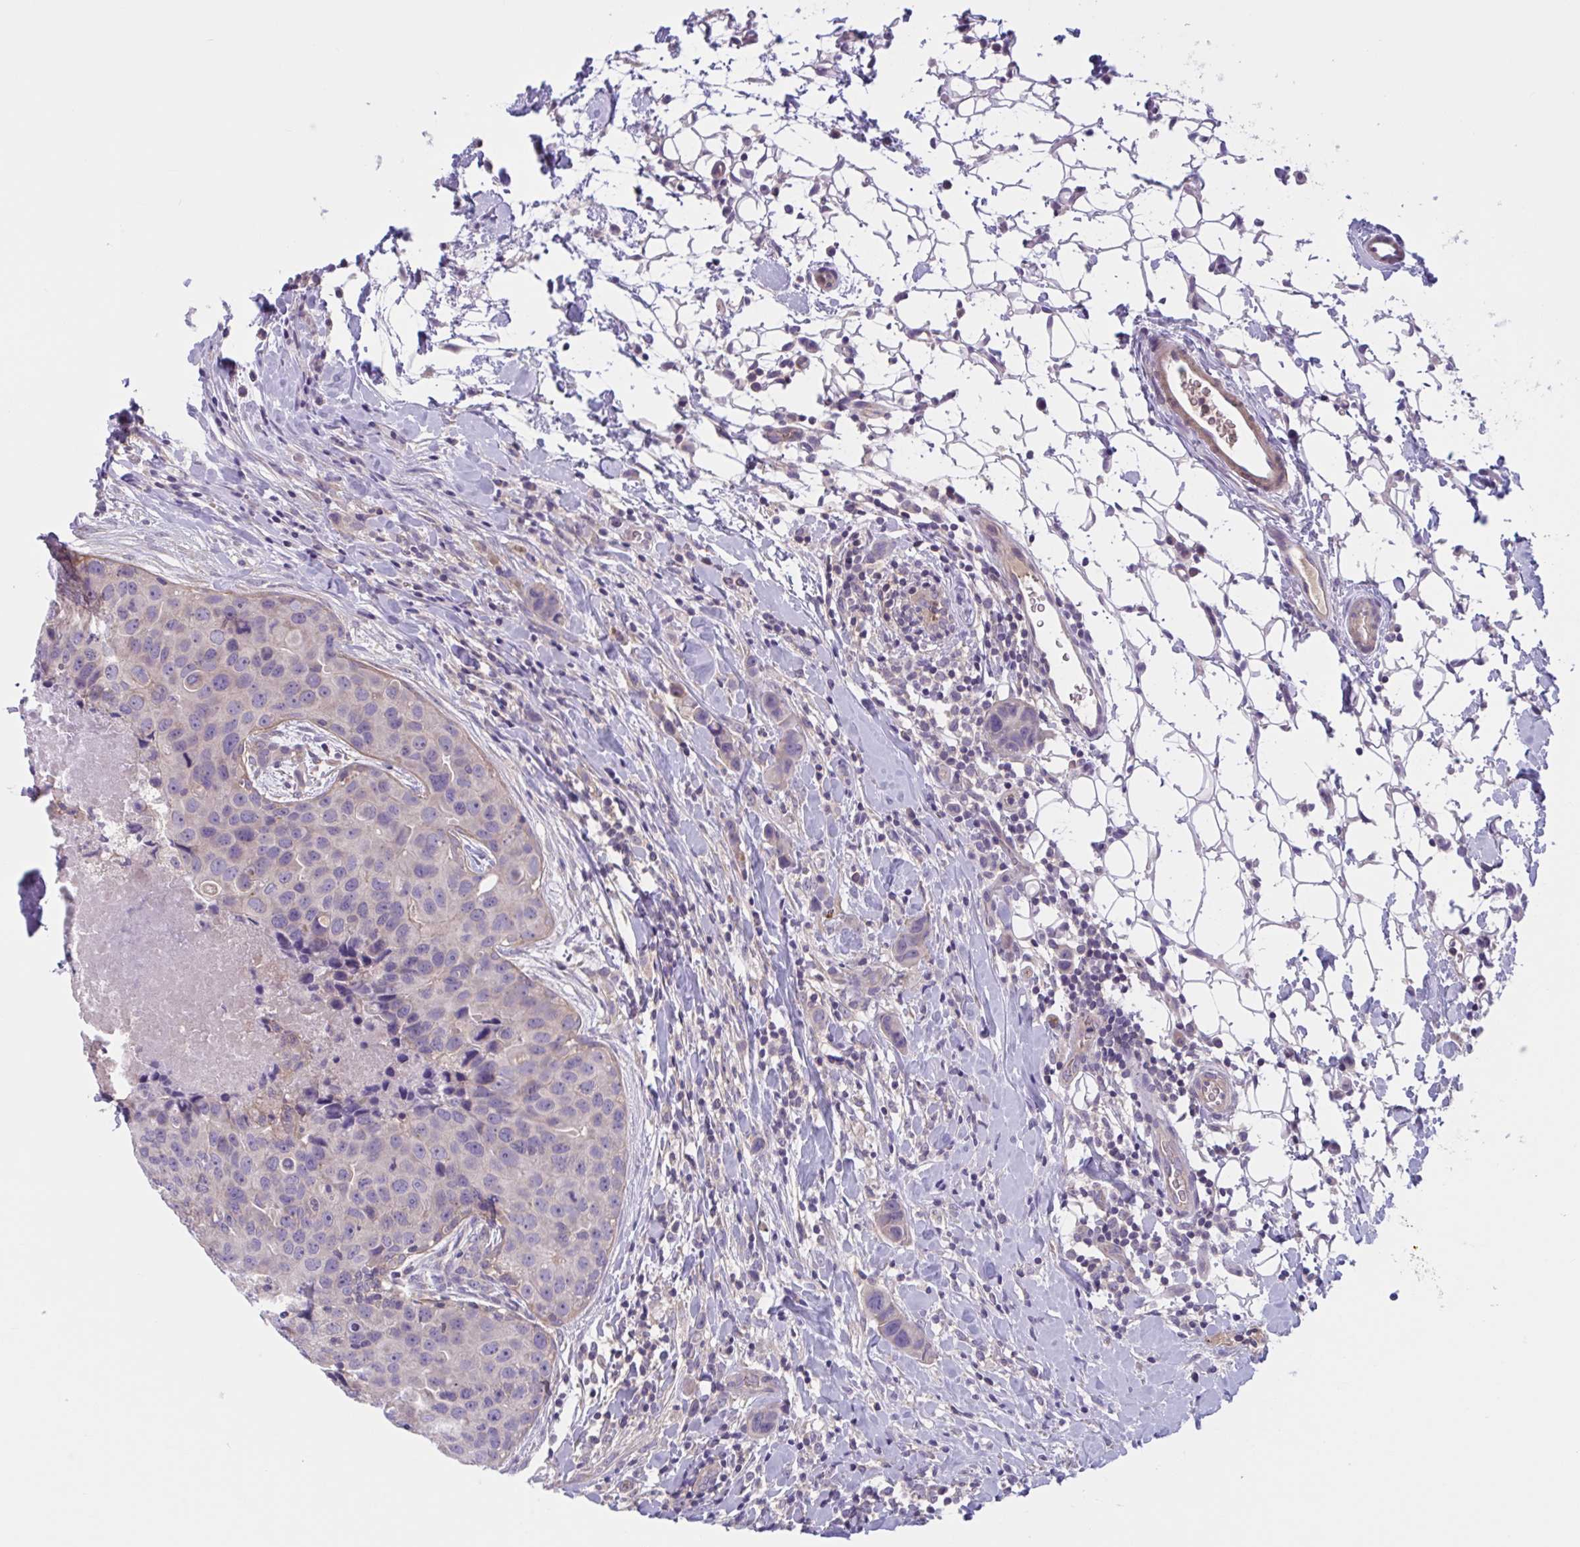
{"staining": {"intensity": "negative", "quantity": "none", "location": "none"}, "tissue": "breast cancer", "cell_type": "Tumor cells", "image_type": "cancer", "snomed": [{"axis": "morphology", "description": "Duct carcinoma"}, {"axis": "topography", "description": "Breast"}], "caption": "DAB immunohistochemical staining of human breast intraductal carcinoma reveals no significant positivity in tumor cells. (DAB immunohistochemistry (IHC) with hematoxylin counter stain).", "gene": "WNT9B", "patient": {"sex": "female", "age": 24}}